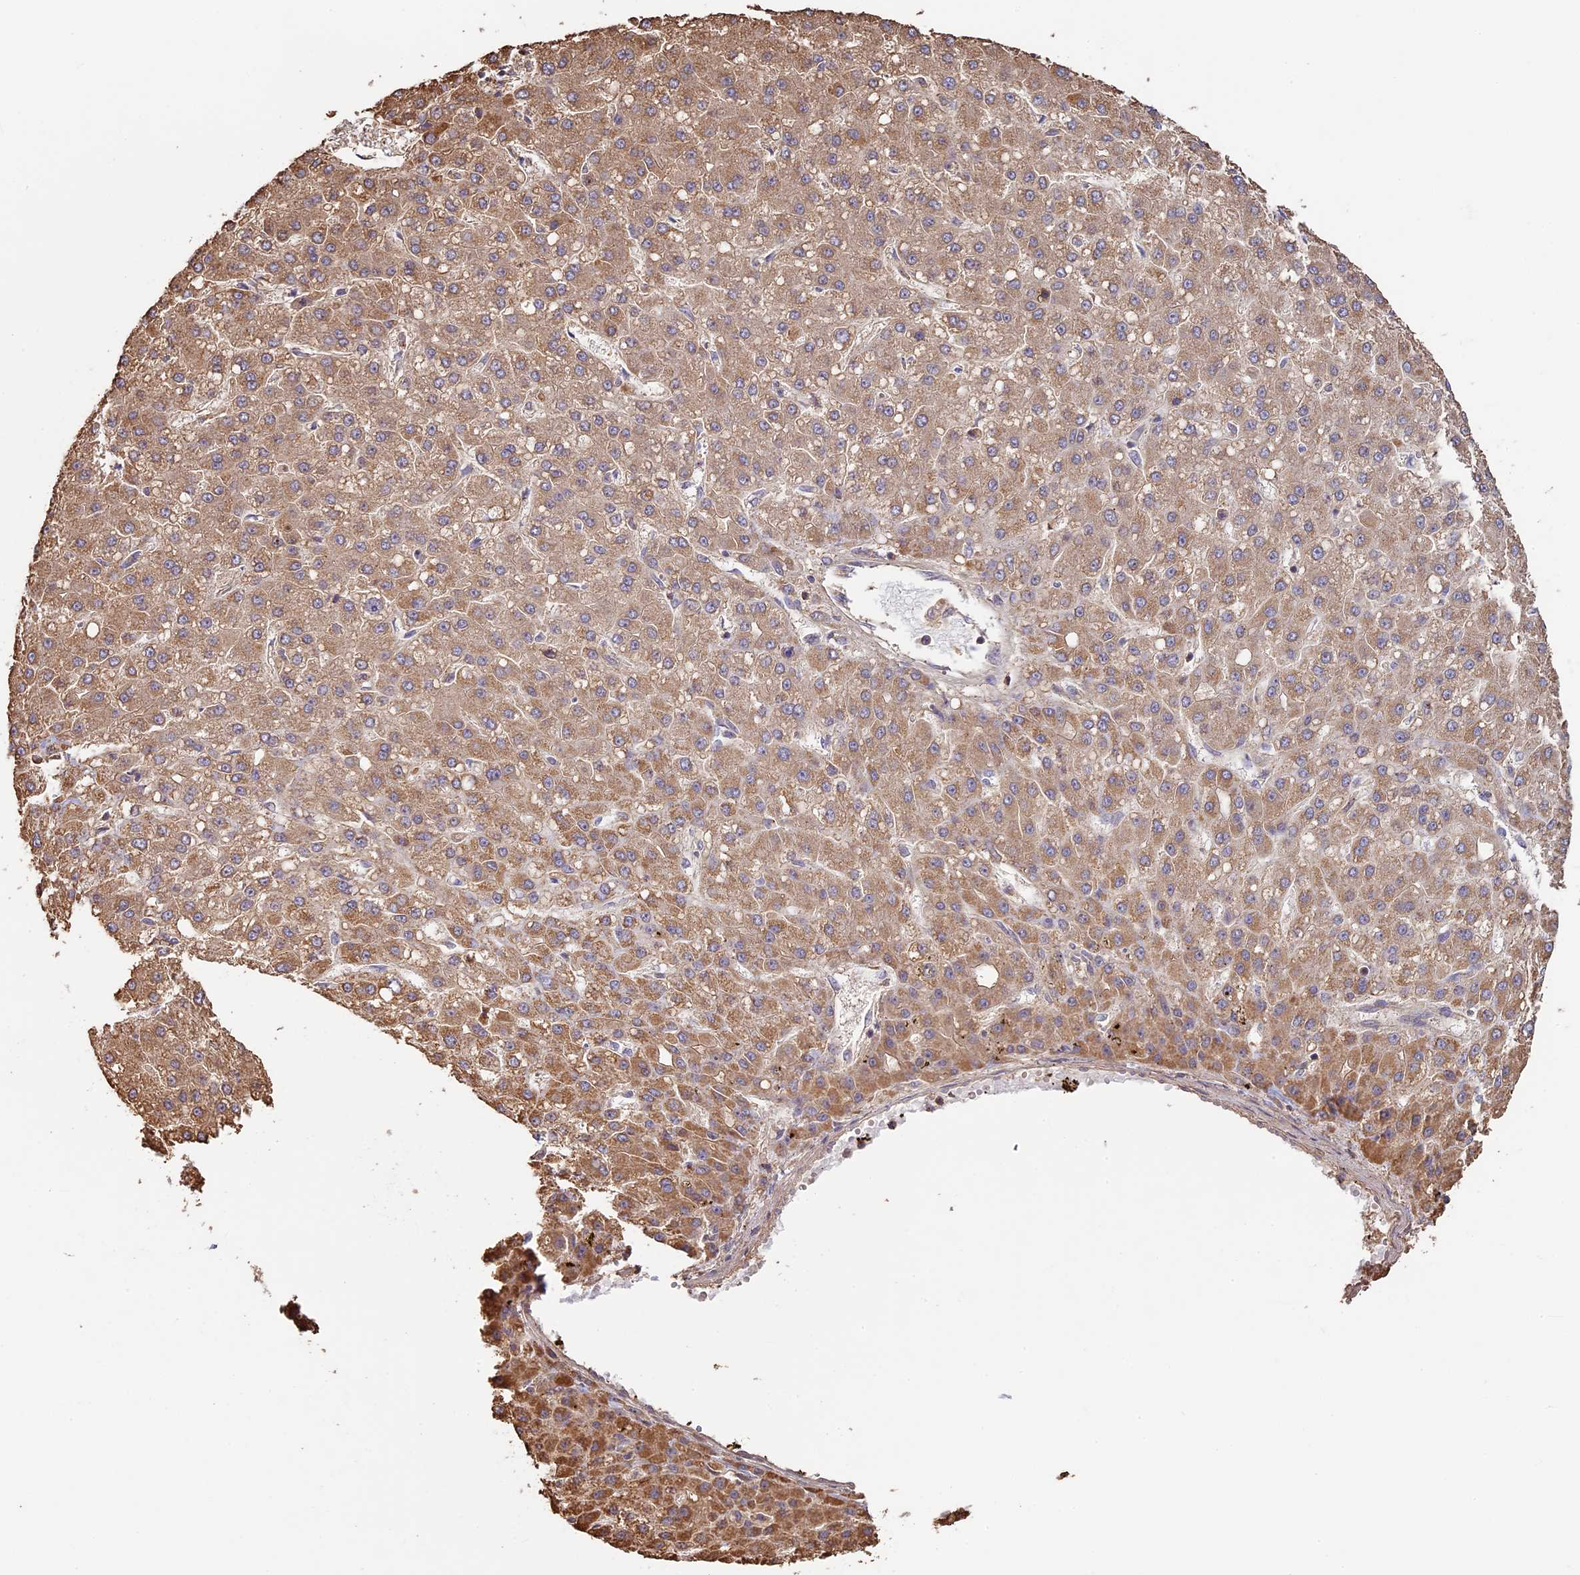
{"staining": {"intensity": "moderate", "quantity": ">75%", "location": "cytoplasmic/membranous"}, "tissue": "liver cancer", "cell_type": "Tumor cells", "image_type": "cancer", "snomed": [{"axis": "morphology", "description": "Carcinoma, Hepatocellular, NOS"}, {"axis": "topography", "description": "Liver"}], "caption": "The immunohistochemical stain labels moderate cytoplasmic/membranous expression in tumor cells of hepatocellular carcinoma (liver) tissue.", "gene": "BCAS4", "patient": {"sex": "male", "age": 67}}